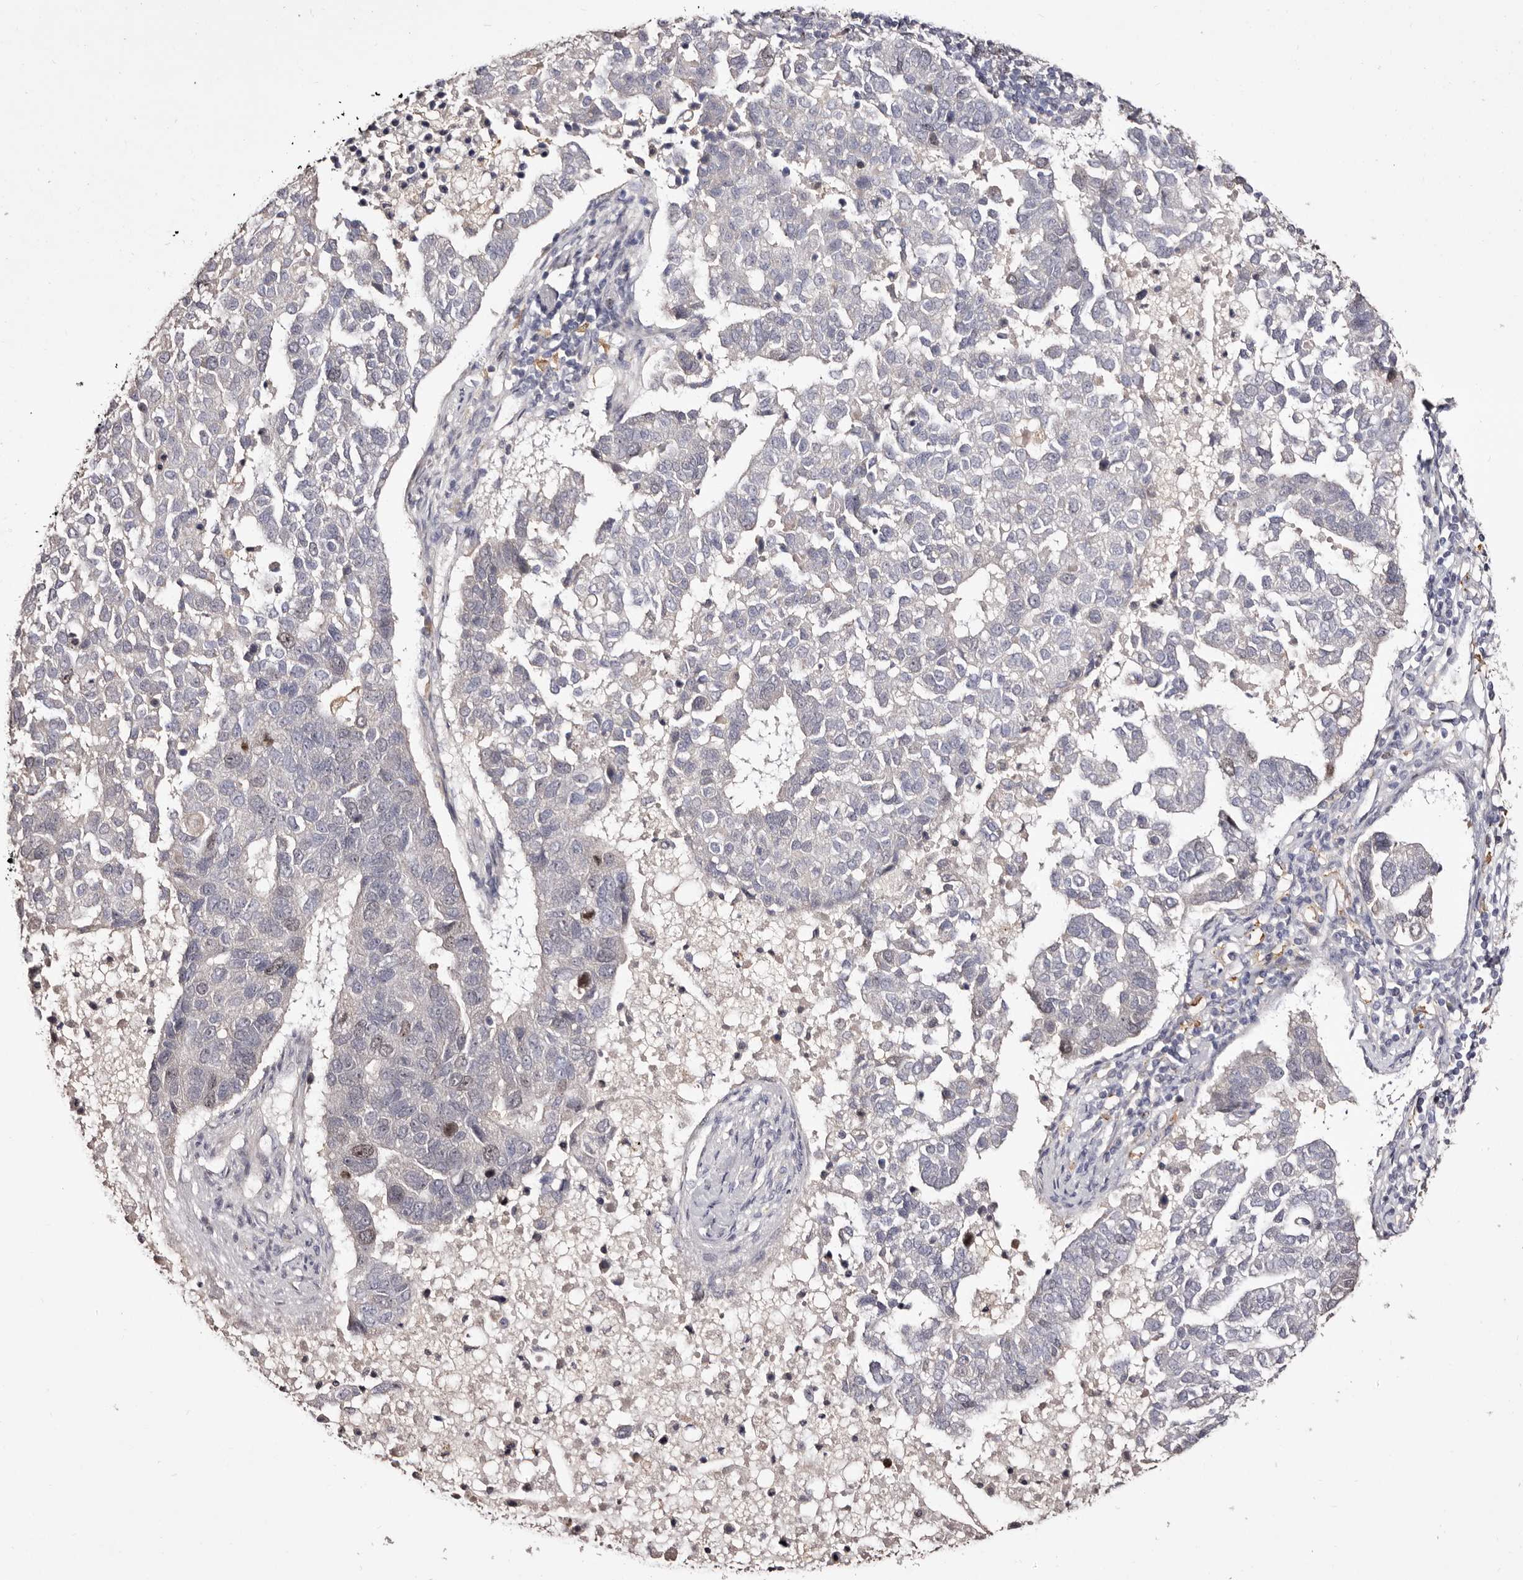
{"staining": {"intensity": "negative", "quantity": "none", "location": "none"}, "tissue": "pancreatic cancer", "cell_type": "Tumor cells", "image_type": "cancer", "snomed": [{"axis": "morphology", "description": "Adenocarcinoma, NOS"}, {"axis": "topography", "description": "Pancreas"}], "caption": "A photomicrograph of human pancreatic cancer is negative for staining in tumor cells. (DAB immunohistochemistry with hematoxylin counter stain).", "gene": "CDCA8", "patient": {"sex": "female", "age": 61}}